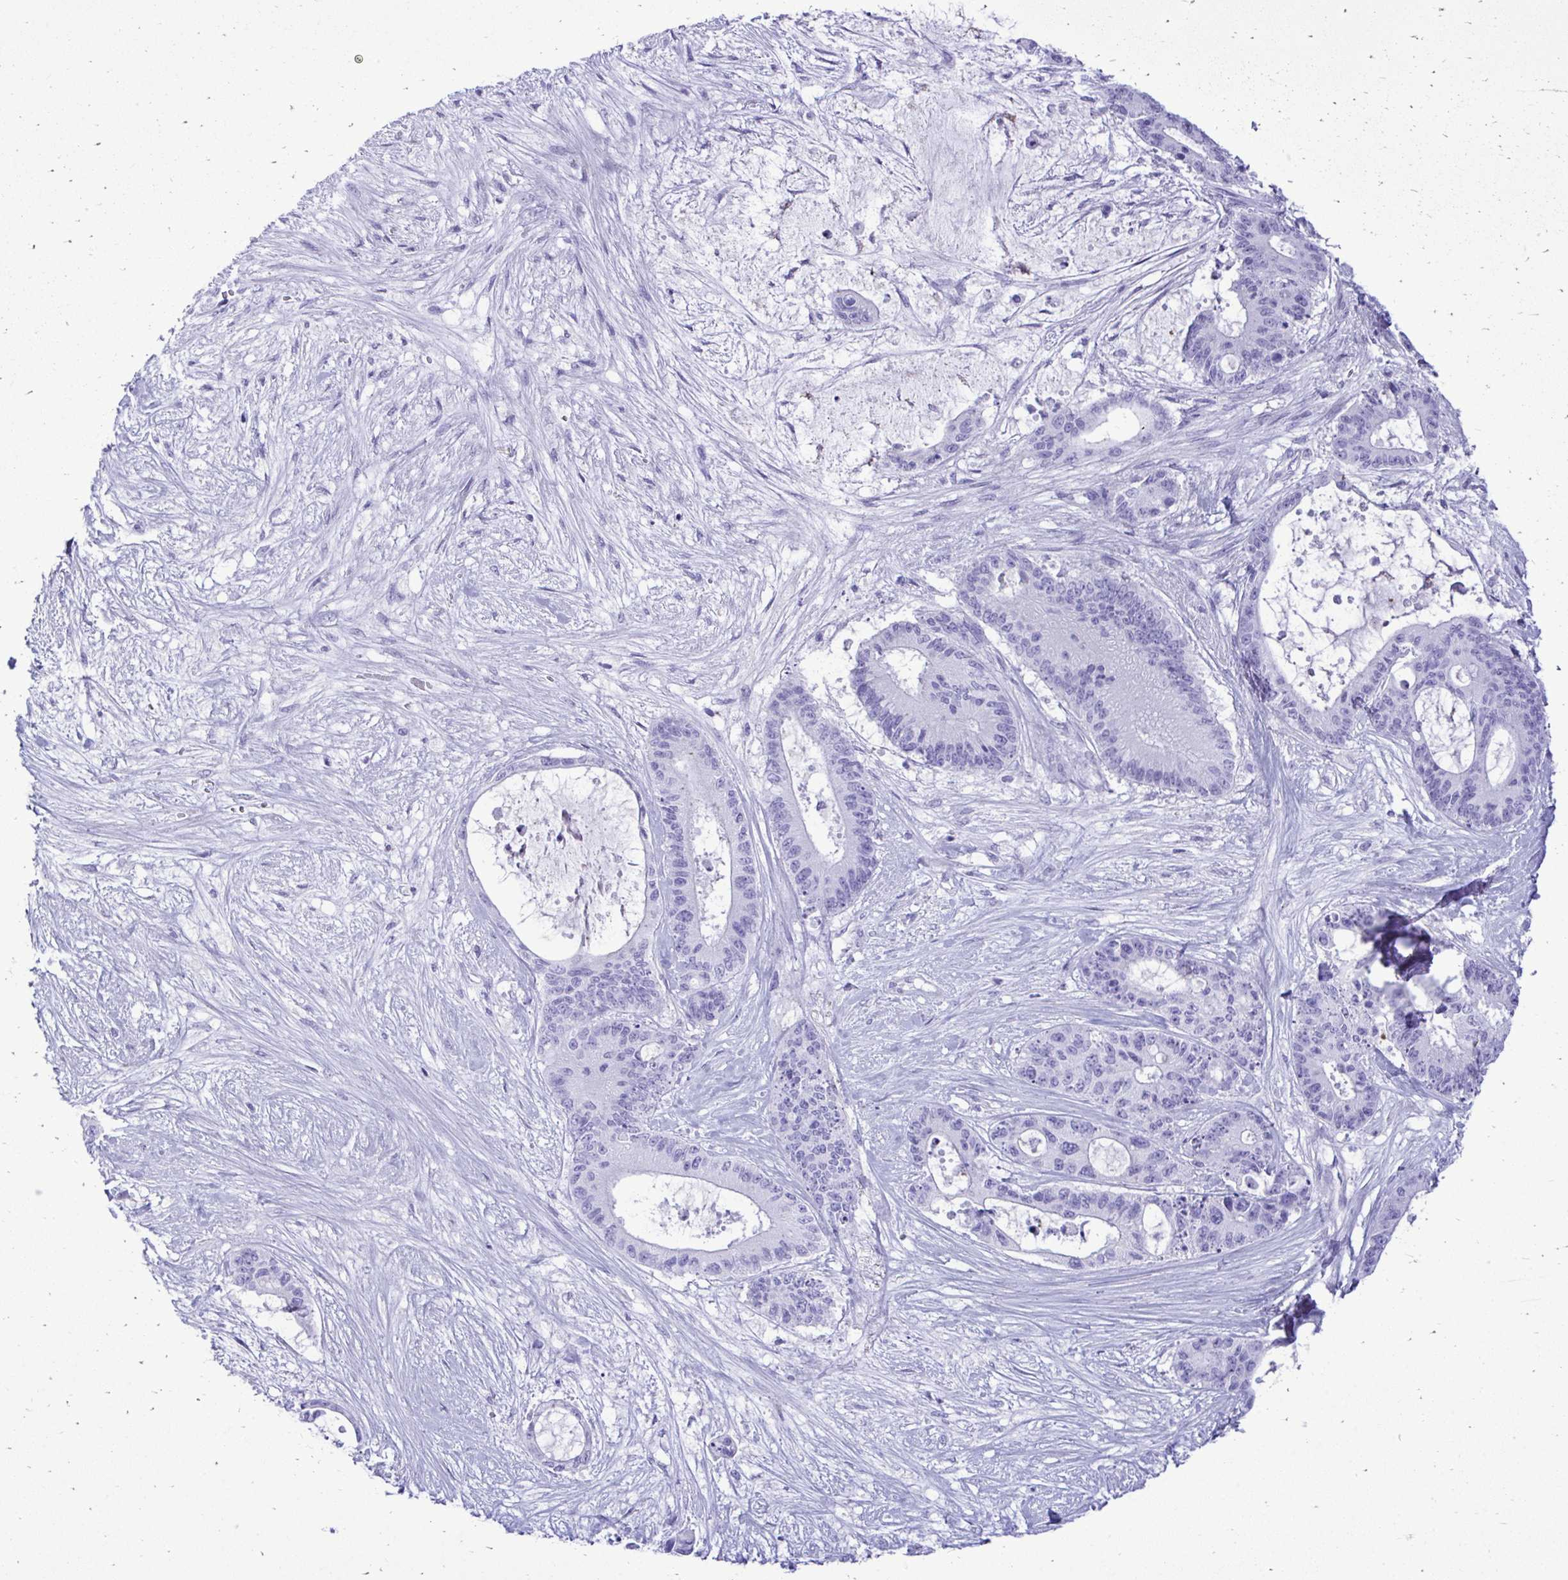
{"staining": {"intensity": "negative", "quantity": "none", "location": "none"}, "tissue": "liver cancer", "cell_type": "Tumor cells", "image_type": "cancer", "snomed": [{"axis": "morphology", "description": "Normal tissue, NOS"}, {"axis": "morphology", "description": "Cholangiocarcinoma"}, {"axis": "topography", "description": "Liver"}, {"axis": "topography", "description": "Peripheral nerve tissue"}], "caption": "Immunohistochemistry of liver cholangiocarcinoma displays no positivity in tumor cells.", "gene": "ANKDD1B", "patient": {"sex": "female", "age": 73}}